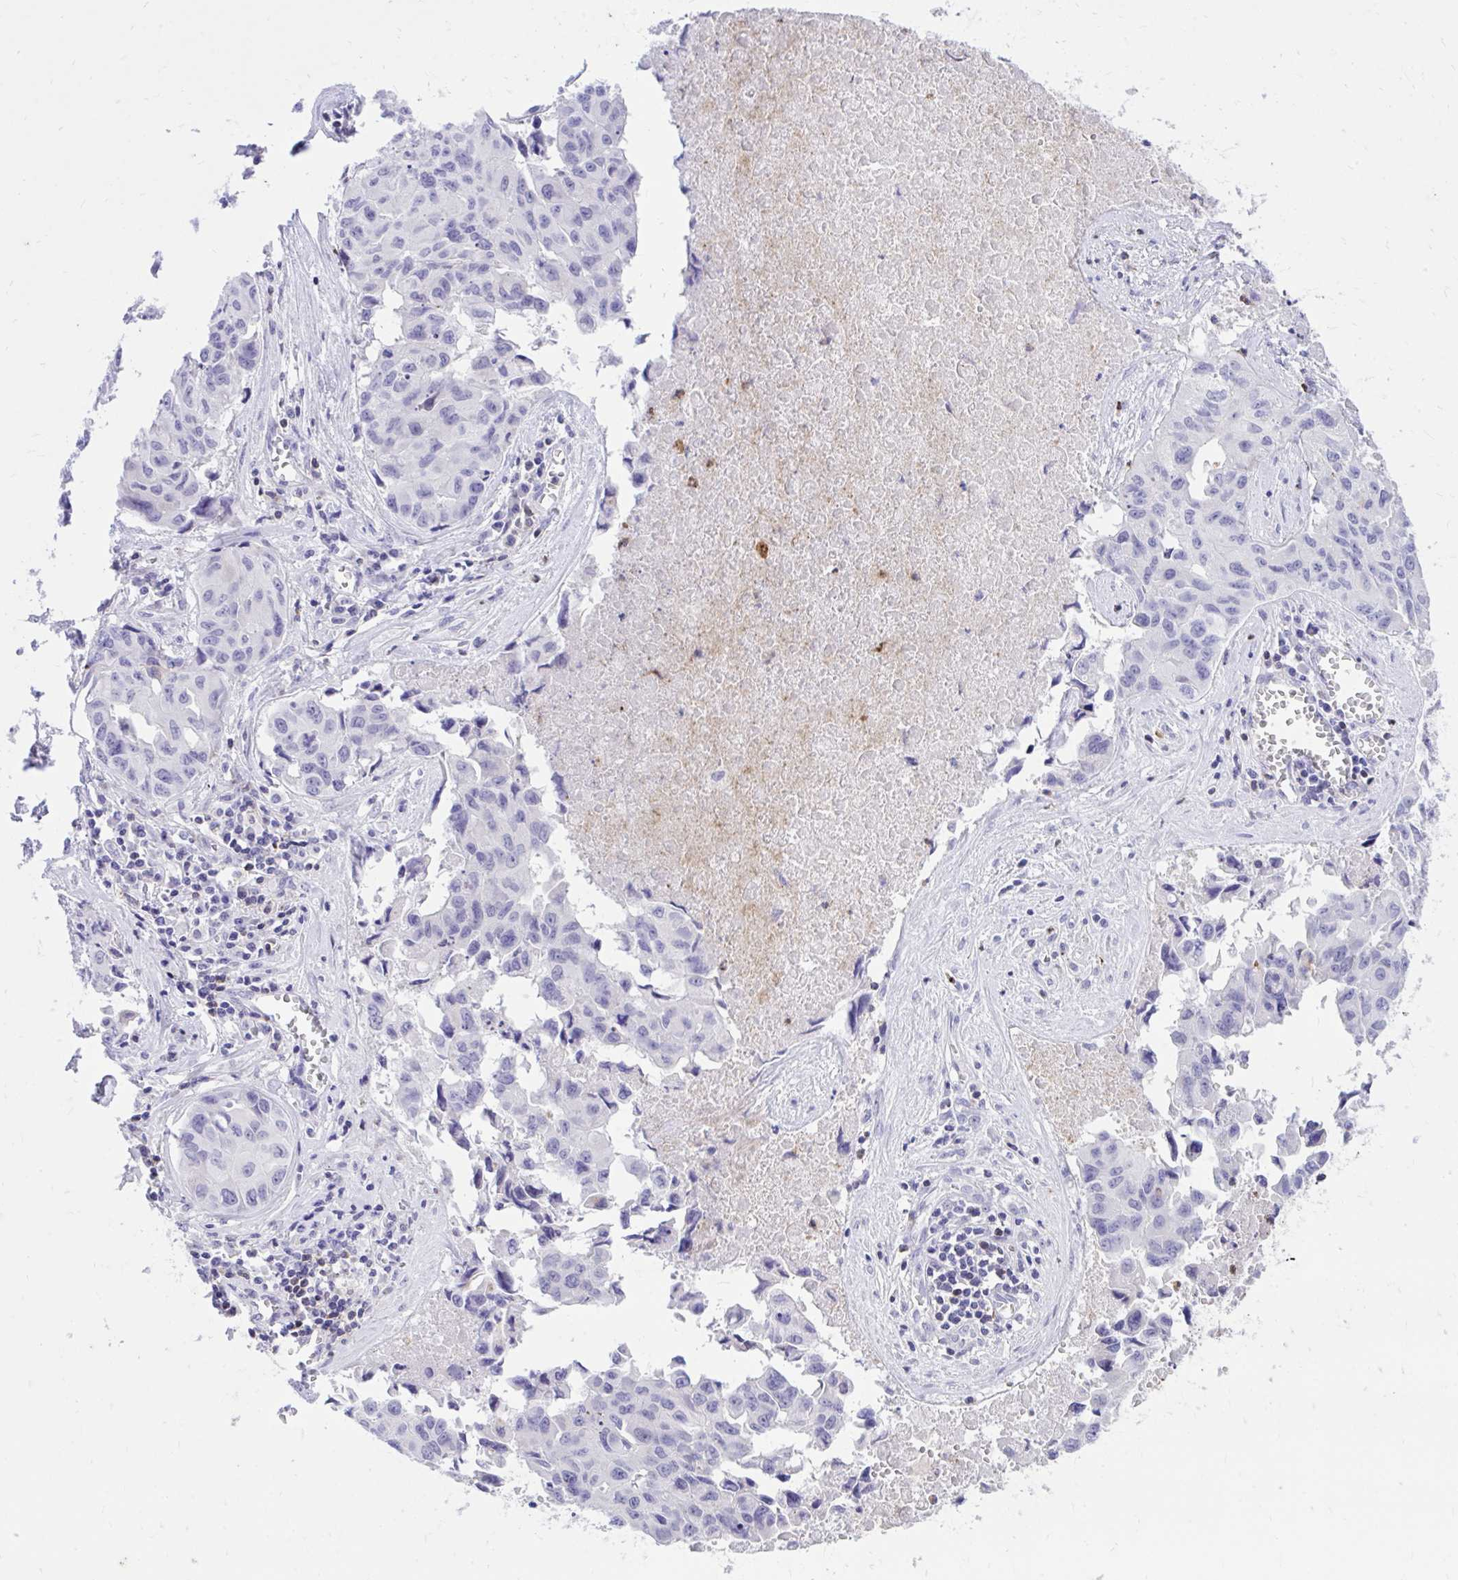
{"staining": {"intensity": "negative", "quantity": "none", "location": "none"}, "tissue": "lung cancer", "cell_type": "Tumor cells", "image_type": "cancer", "snomed": [{"axis": "morphology", "description": "Adenocarcinoma, NOS"}, {"axis": "topography", "description": "Lymph node"}, {"axis": "topography", "description": "Lung"}], "caption": "The image demonstrates no staining of tumor cells in lung adenocarcinoma. (DAB (3,3'-diaminobenzidine) immunohistochemistry, high magnification).", "gene": "CXCL8", "patient": {"sex": "male", "age": 64}}